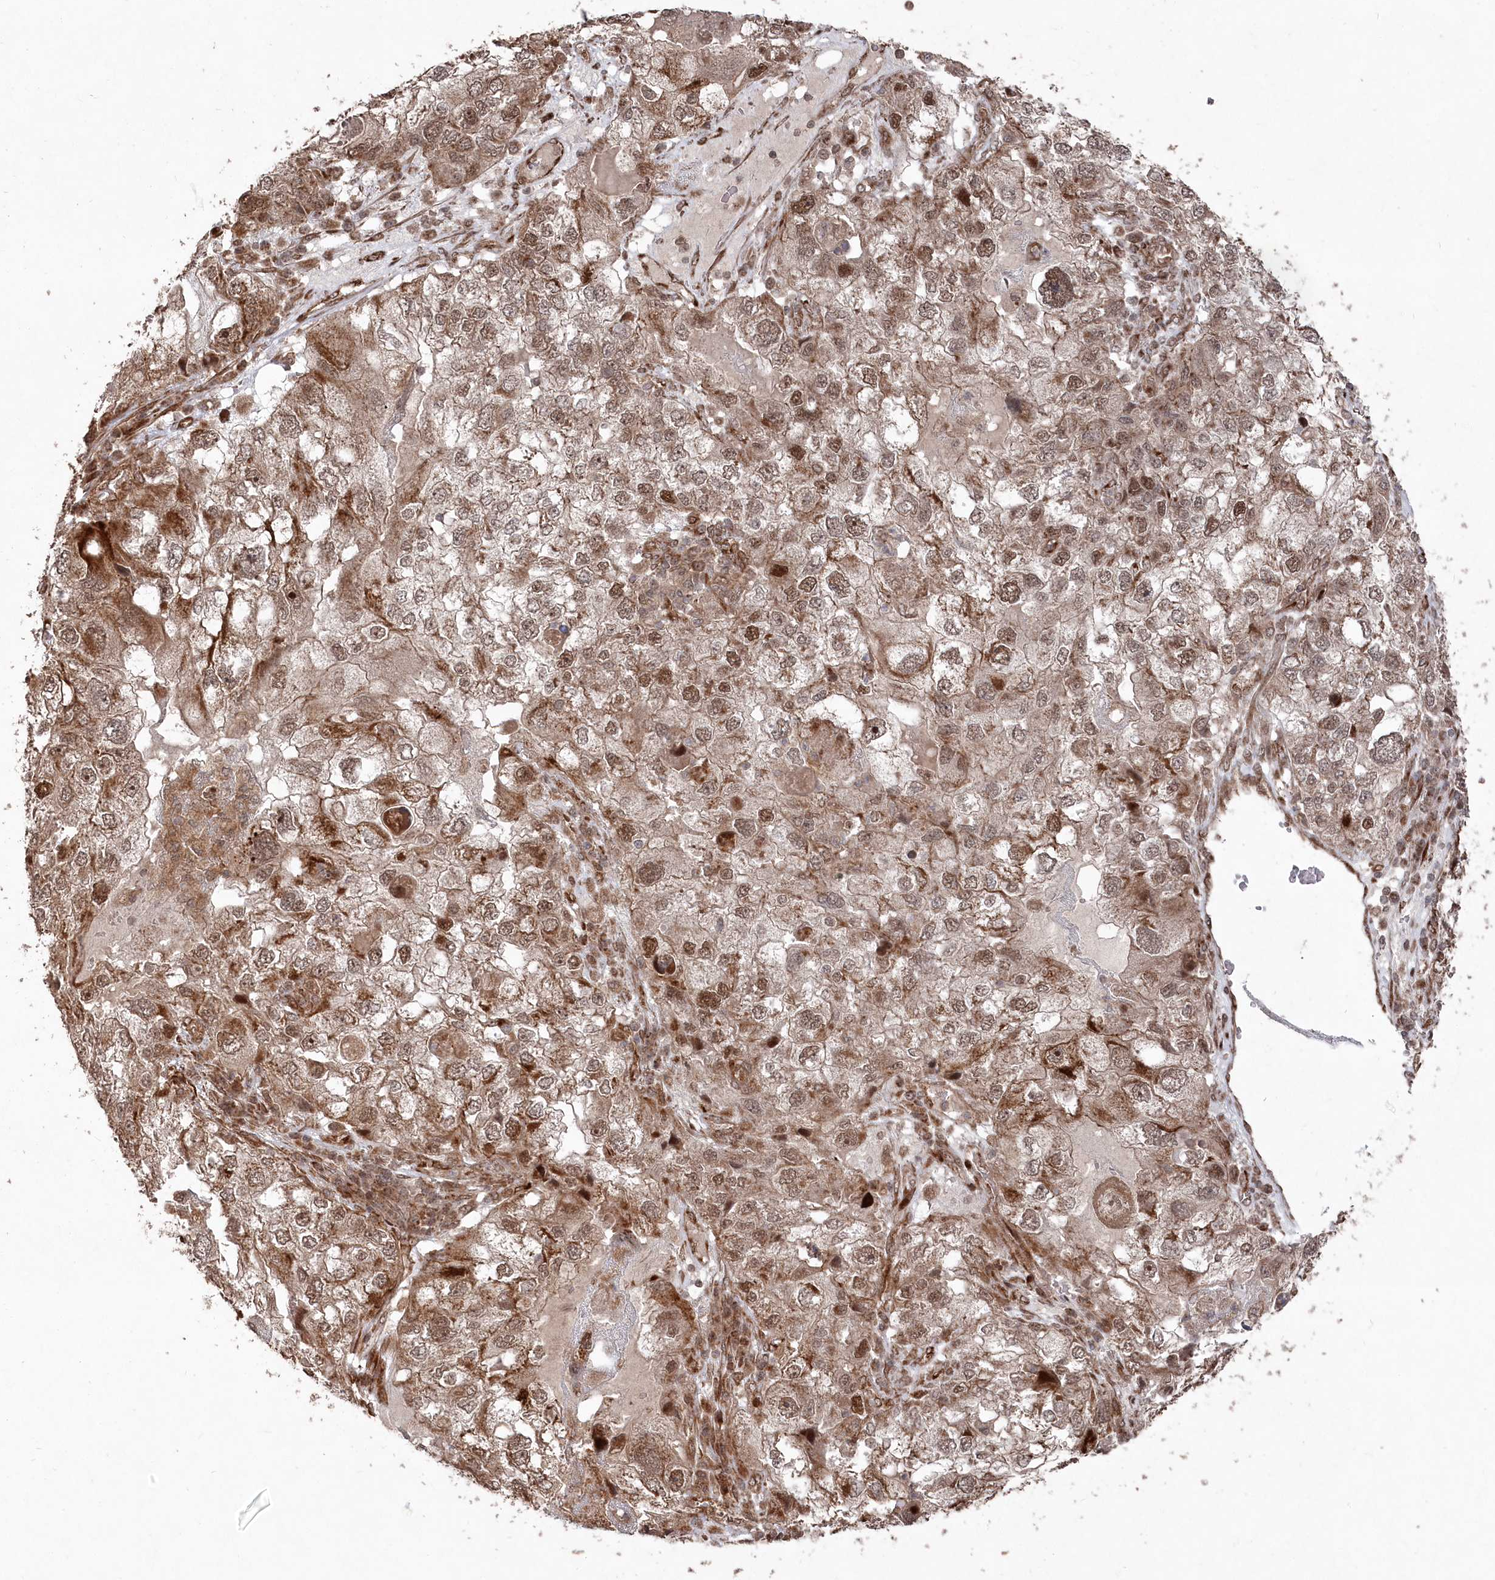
{"staining": {"intensity": "moderate", "quantity": ">75%", "location": "cytoplasmic/membranous,nuclear"}, "tissue": "endometrial cancer", "cell_type": "Tumor cells", "image_type": "cancer", "snomed": [{"axis": "morphology", "description": "Adenocarcinoma, NOS"}, {"axis": "topography", "description": "Endometrium"}], "caption": "Moderate cytoplasmic/membranous and nuclear expression is present in about >75% of tumor cells in endometrial cancer (adenocarcinoma). (DAB = brown stain, brightfield microscopy at high magnification).", "gene": "POLR3A", "patient": {"sex": "female", "age": 49}}